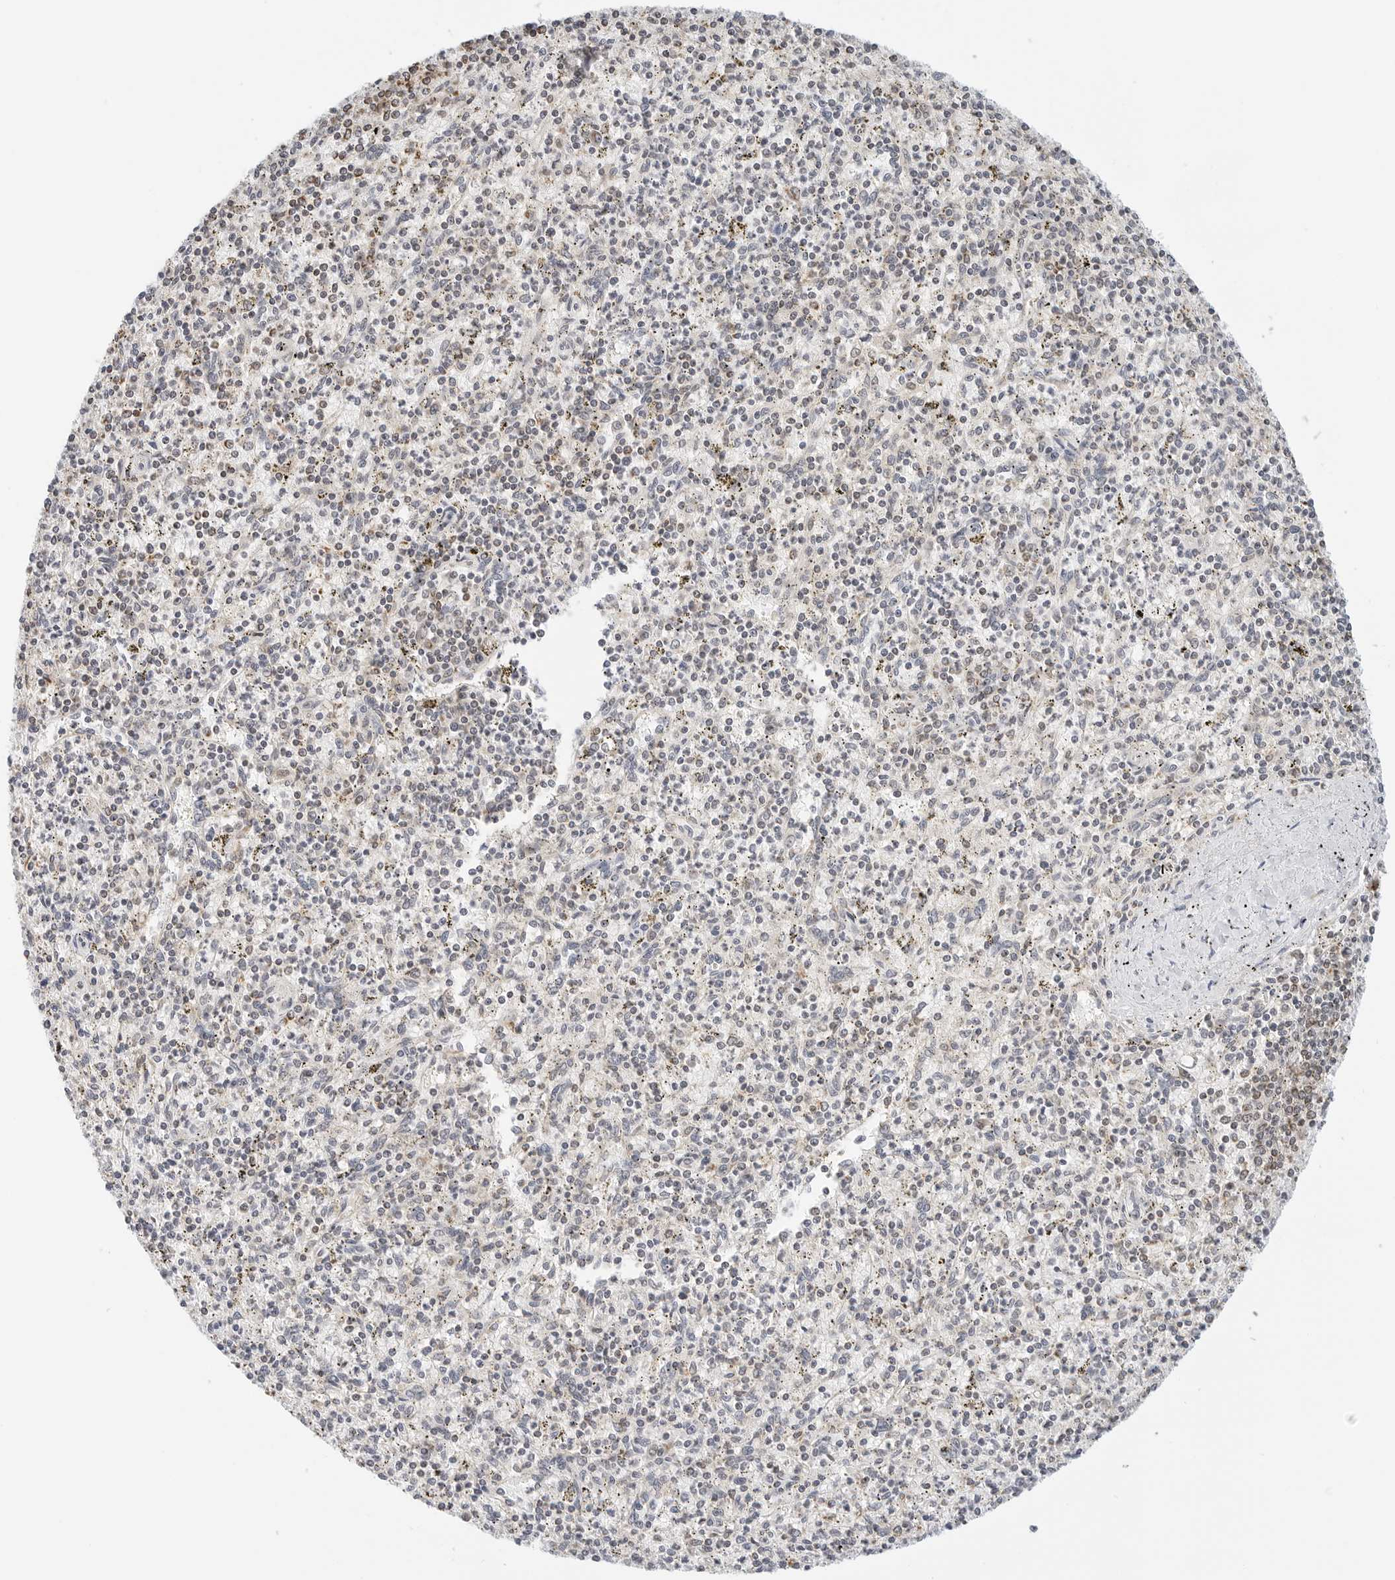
{"staining": {"intensity": "weak", "quantity": "25%-75%", "location": "cytoplasmic/membranous"}, "tissue": "spleen", "cell_type": "Cells in red pulp", "image_type": "normal", "snomed": [{"axis": "morphology", "description": "Normal tissue, NOS"}, {"axis": "topography", "description": "Spleen"}], "caption": "Human spleen stained with a brown dye reveals weak cytoplasmic/membranous positive positivity in approximately 25%-75% of cells in red pulp.", "gene": "ATL1", "patient": {"sex": "male", "age": 72}}